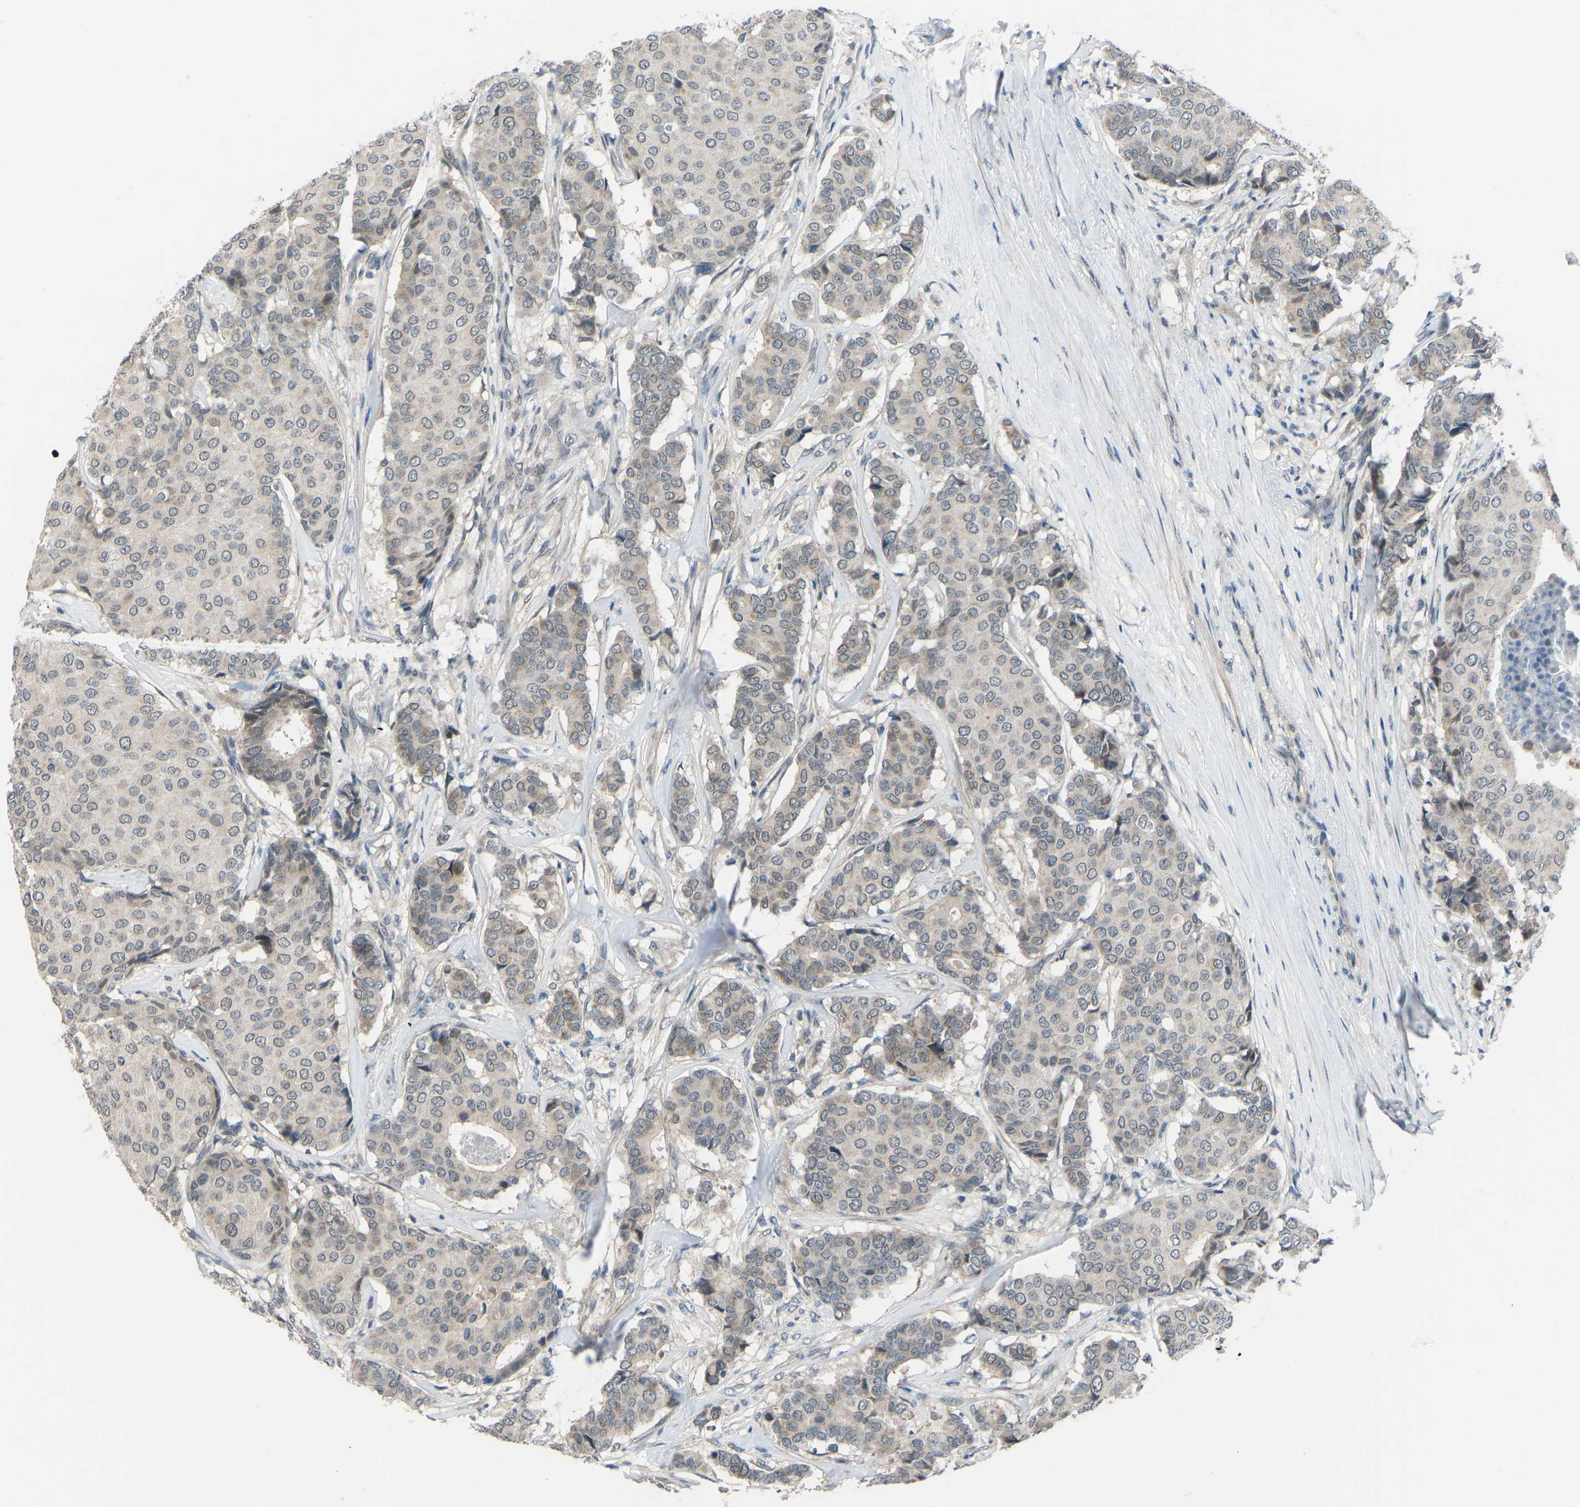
{"staining": {"intensity": "weak", "quantity": "<25%", "location": "cytoplasmic/membranous"}, "tissue": "breast cancer", "cell_type": "Tumor cells", "image_type": "cancer", "snomed": [{"axis": "morphology", "description": "Duct carcinoma"}, {"axis": "topography", "description": "Breast"}], "caption": "Immunohistochemistry of breast infiltrating ductal carcinoma shows no positivity in tumor cells.", "gene": "CDK2AP1", "patient": {"sex": "female", "age": 75}}